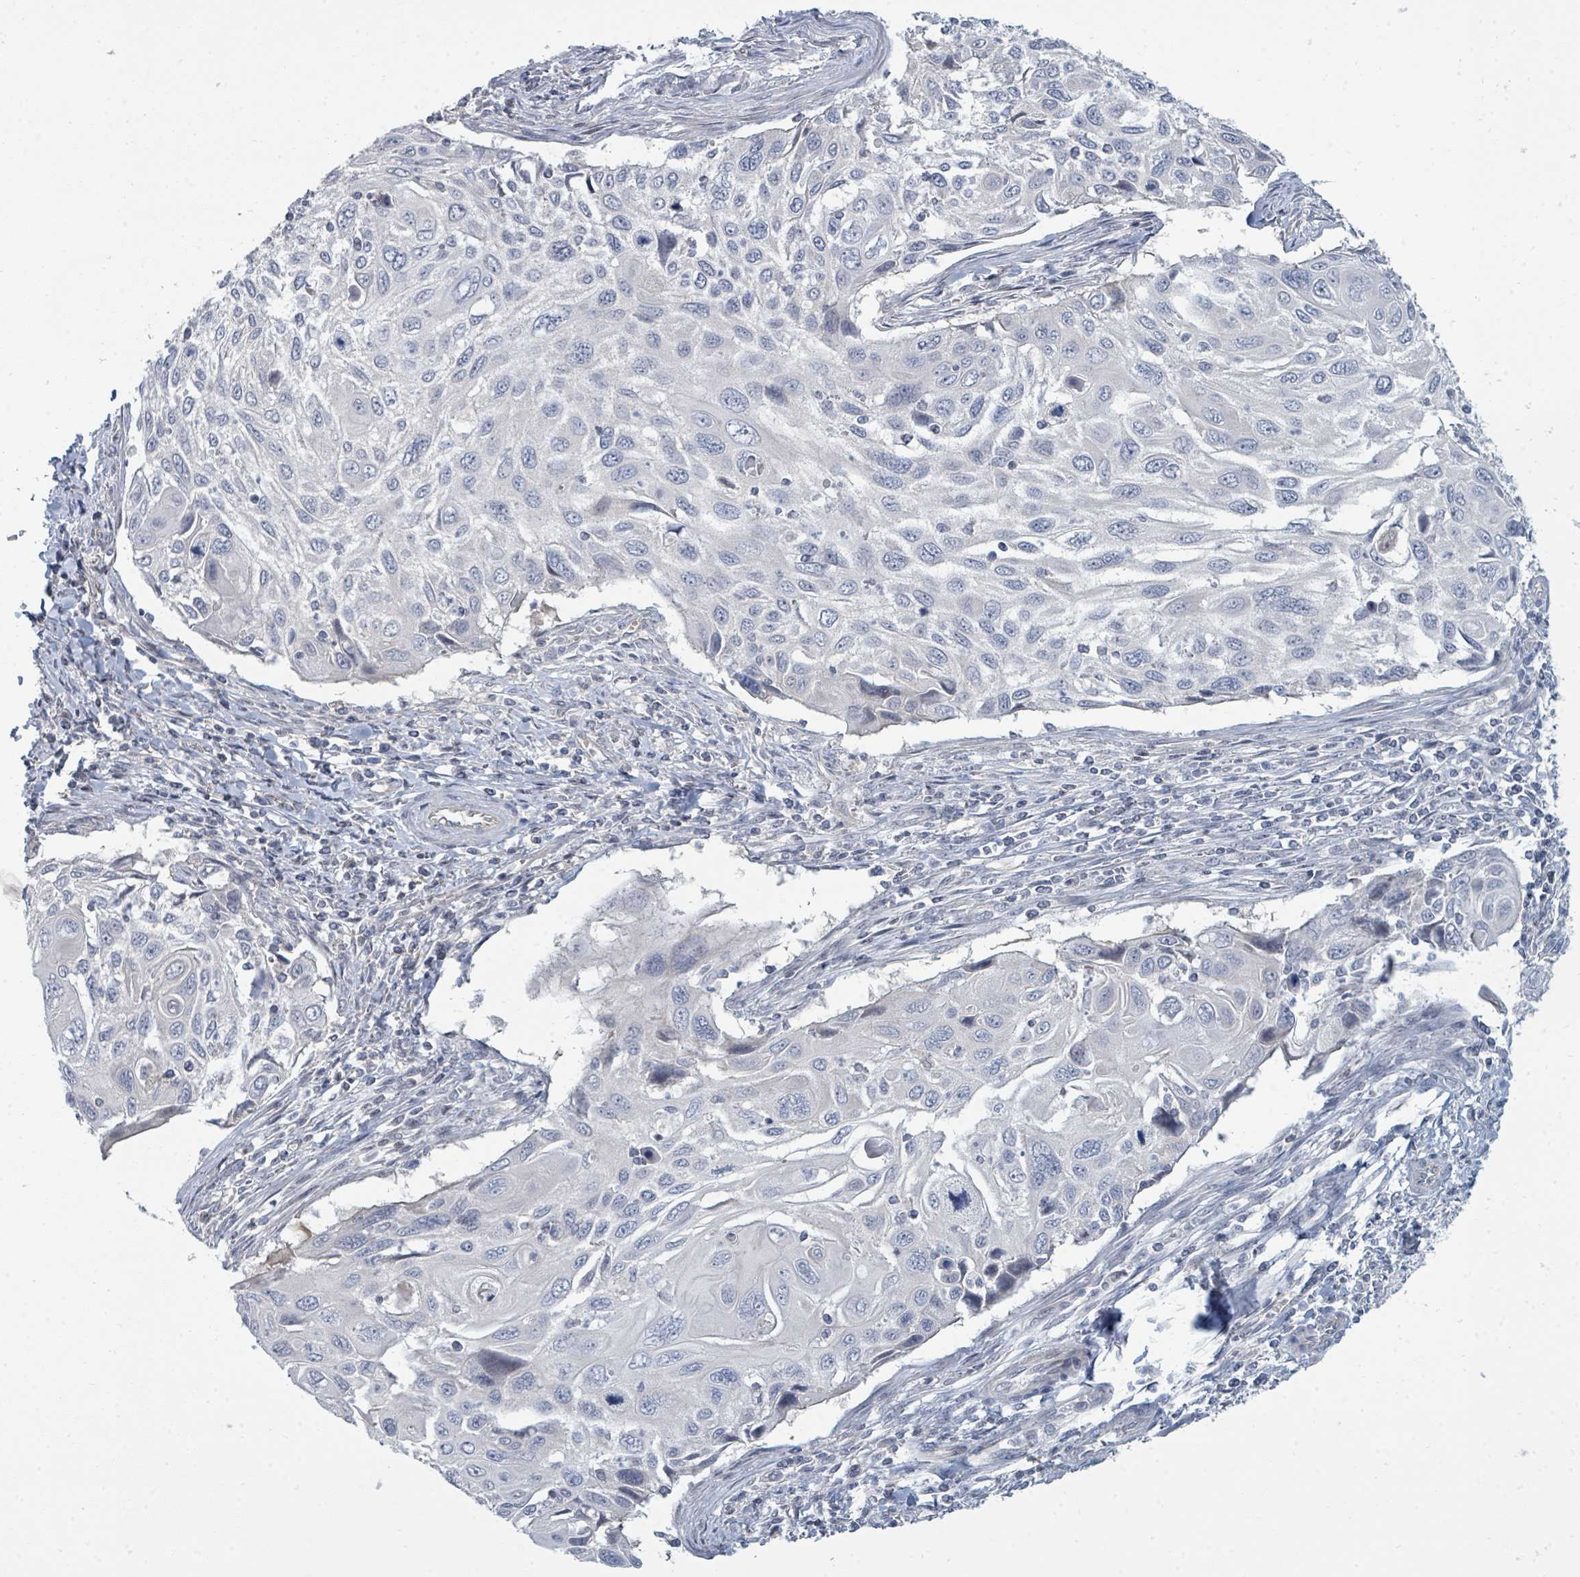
{"staining": {"intensity": "negative", "quantity": "none", "location": "none"}, "tissue": "cervical cancer", "cell_type": "Tumor cells", "image_type": "cancer", "snomed": [{"axis": "morphology", "description": "Squamous cell carcinoma, NOS"}, {"axis": "topography", "description": "Cervix"}], "caption": "Cervical squamous cell carcinoma was stained to show a protein in brown. There is no significant staining in tumor cells. Brightfield microscopy of immunohistochemistry stained with DAB (3,3'-diaminobenzidine) (brown) and hematoxylin (blue), captured at high magnification.", "gene": "SLC25A45", "patient": {"sex": "female", "age": 70}}